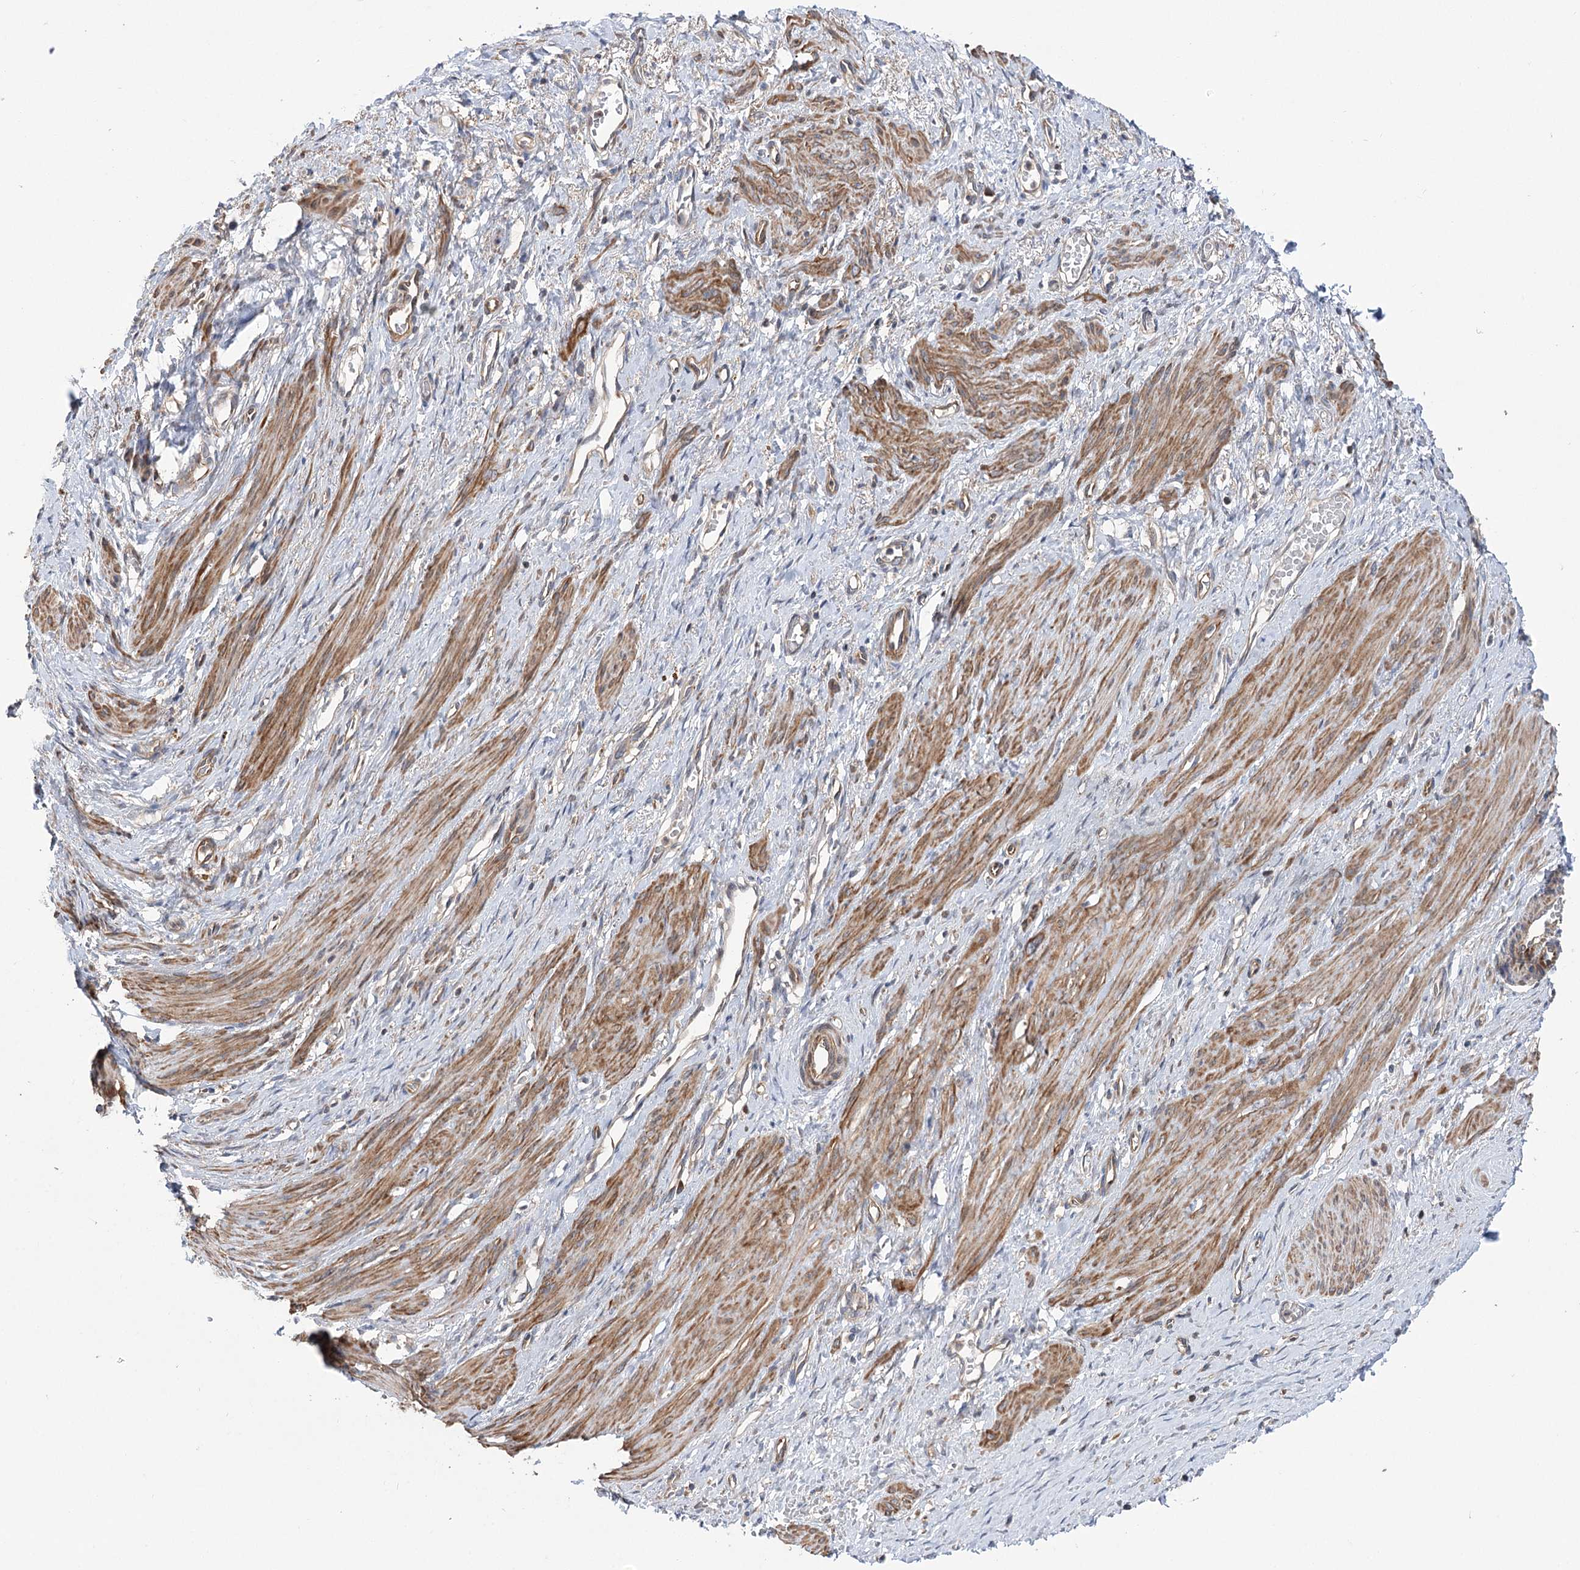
{"staining": {"intensity": "moderate", "quantity": ">75%", "location": "cytoplasmic/membranous"}, "tissue": "smooth muscle", "cell_type": "Smooth muscle cells", "image_type": "normal", "snomed": [{"axis": "morphology", "description": "Normal tissue, NOS"}, {"axis": "topography", "description": "Endometrium"}], "caption": "A histopathology image showing moderate cytoplasmic/membranous positivity in approximately >75% of smooth muscle cells in unremarkable smooth muscle, as visualized by brown immunohistochemical staining.", "gene": "VPS37B", "patient": {"sex": "female", "age": 33}}